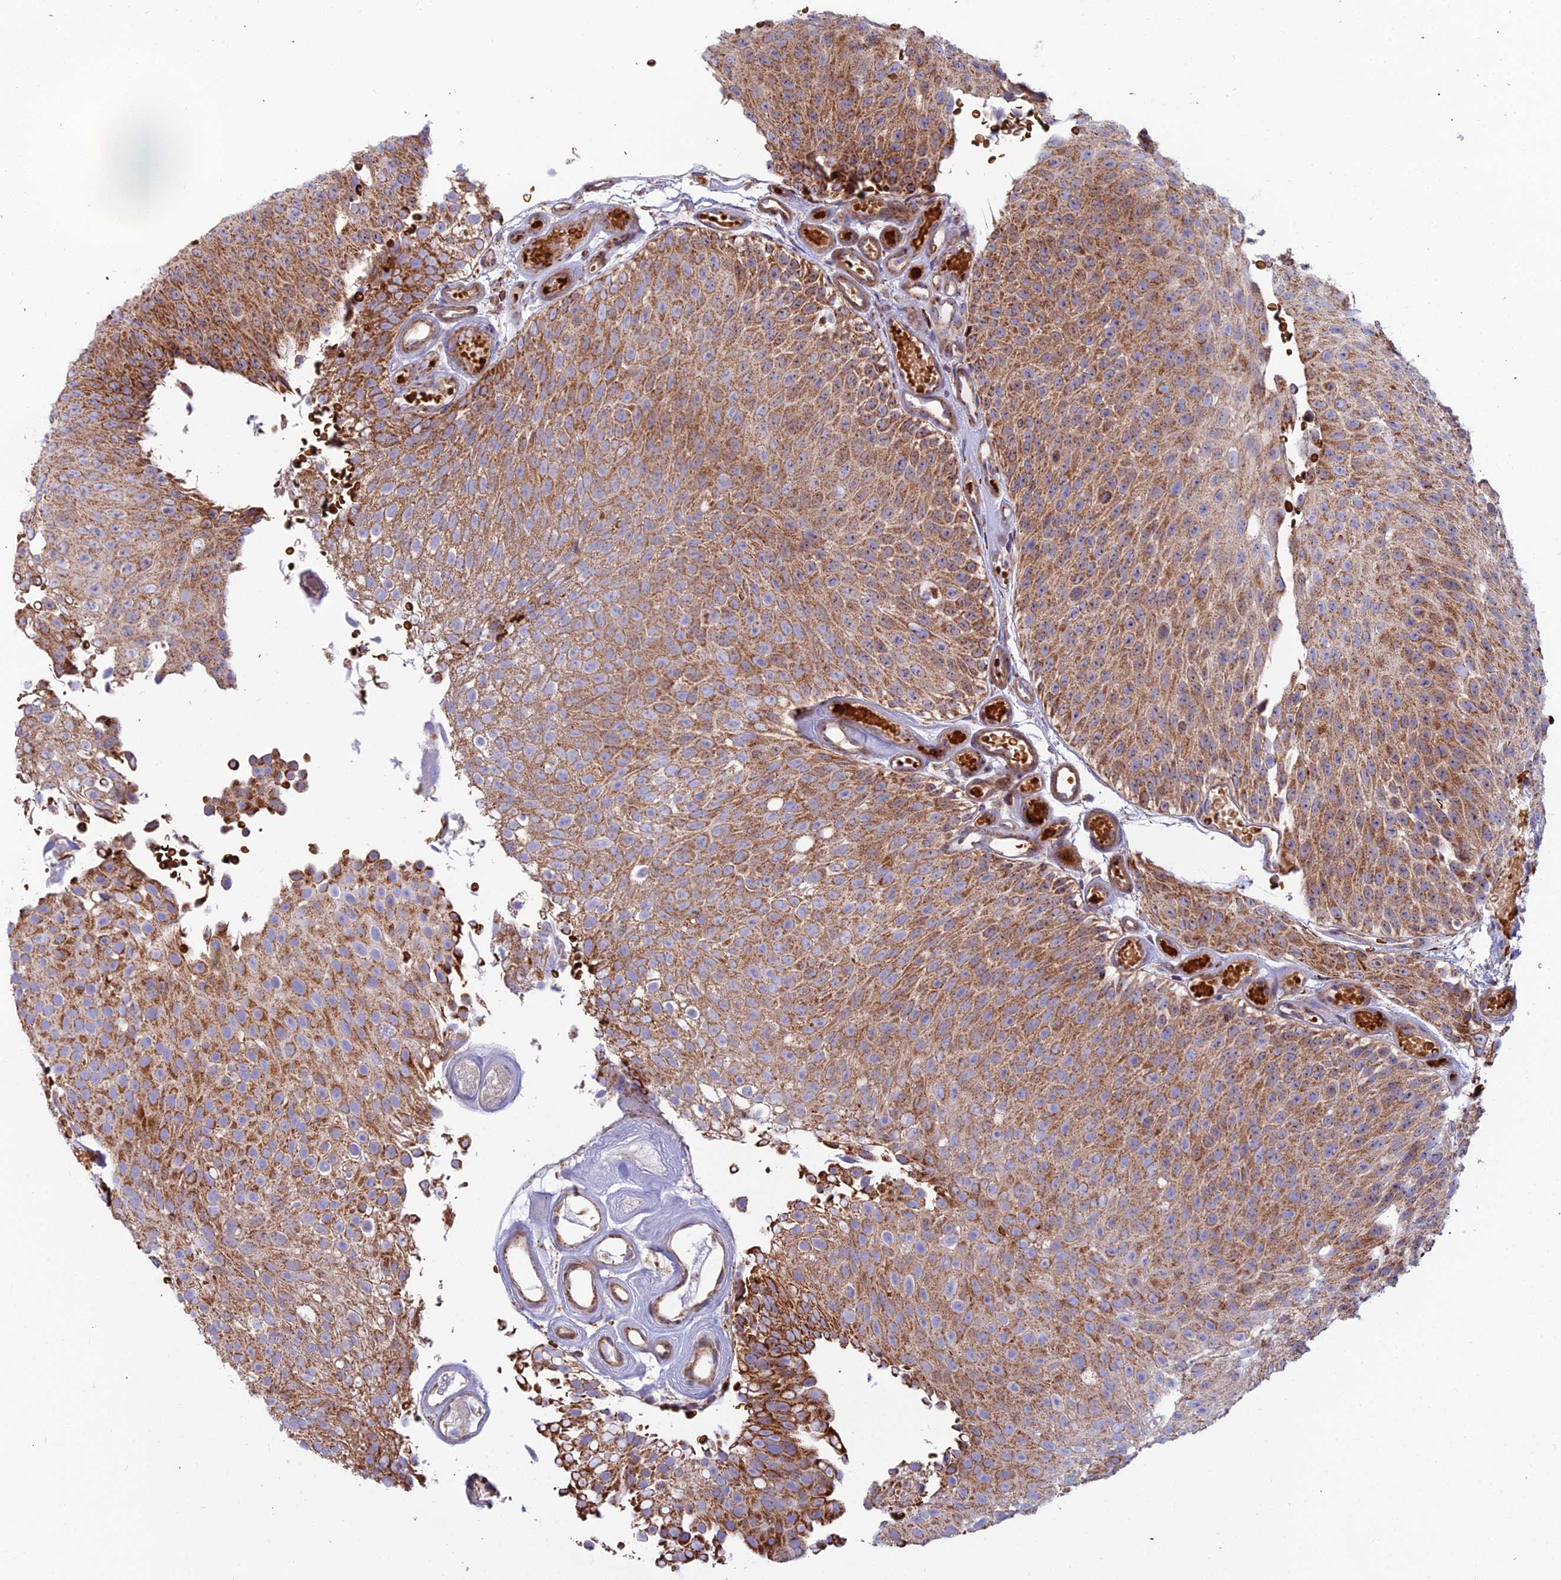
{"staining": {"intensity": "strong", "quantity": ">75%", "location": "cytoplasmic/membranous"}, "tissue": "urothelial cancer", "cell_type": "Tumor cells", "image_type": "cancer", "snomed": [{"axis": "morphology", "description": "Urothelial carcinoma, Low grade"}, {"axis": "topography", "description": "Urinary bladder"}], "caption": "A high-resolution micrograph shows immunohistochemistry staining of low-grade urothelial carcinoma, which displays strong cytoplasmic/membranous positivity in about >75% of tumor cells. The protein is shown in brown color, while the nuclei are stained blue.", "gene": "SLC35F4", "patient": {"sex": "male", "age": 78}}